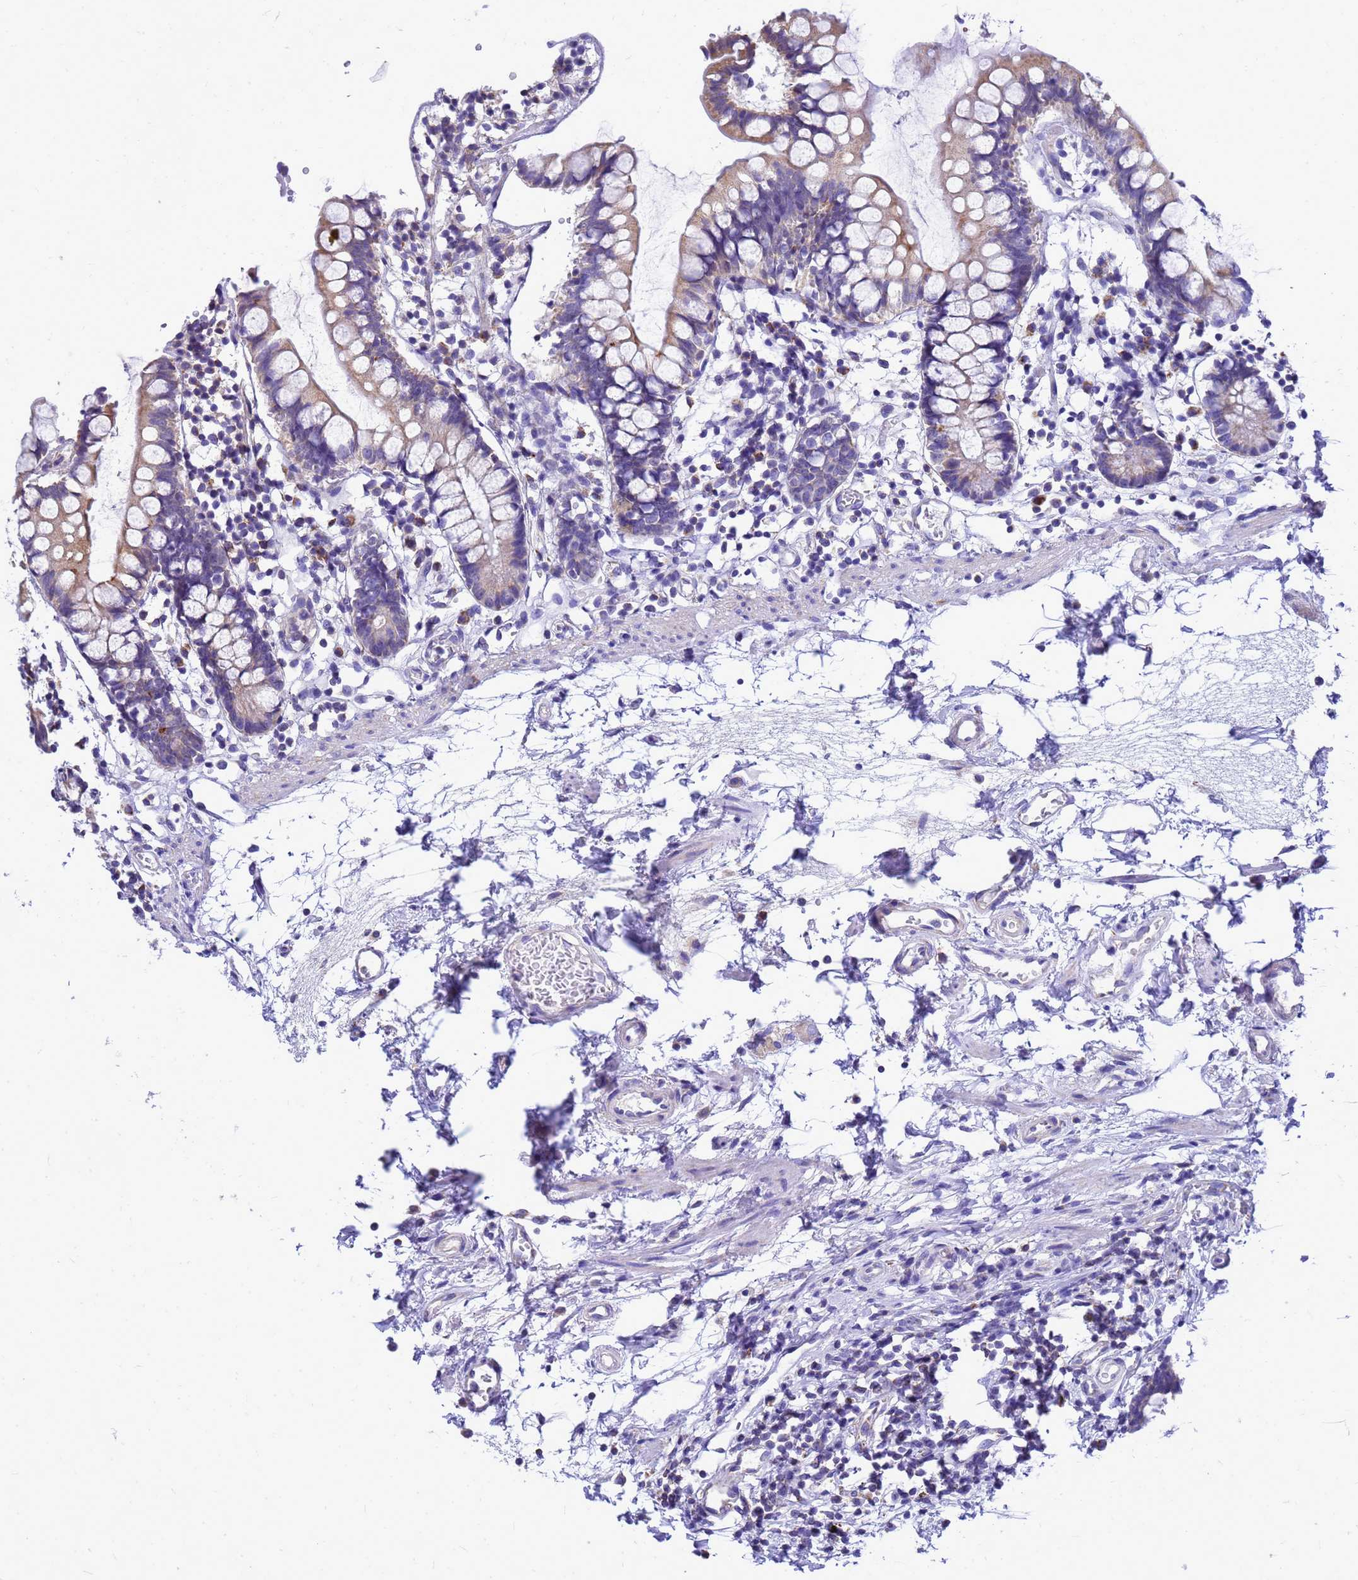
{"staining": {"intensity": "weak", "quantity": ">75%", "location": "cytoplasmic/membranous"}, "tissue": "small intestine", "cell_type": "Glandular cells", "image_type": "normal", "snomed": [{"axis": "morphology", "description": "Normal tissue, NOS"}, {"axis": "topography", "description": "Small intestine"}], "caption": "Weak cytoplasmic/membranous positivity is present in about >75% of glandular cells in unremarkable small intestine.", "gene": "CMC4", "patient": {"sex": "female", "age": 84}}